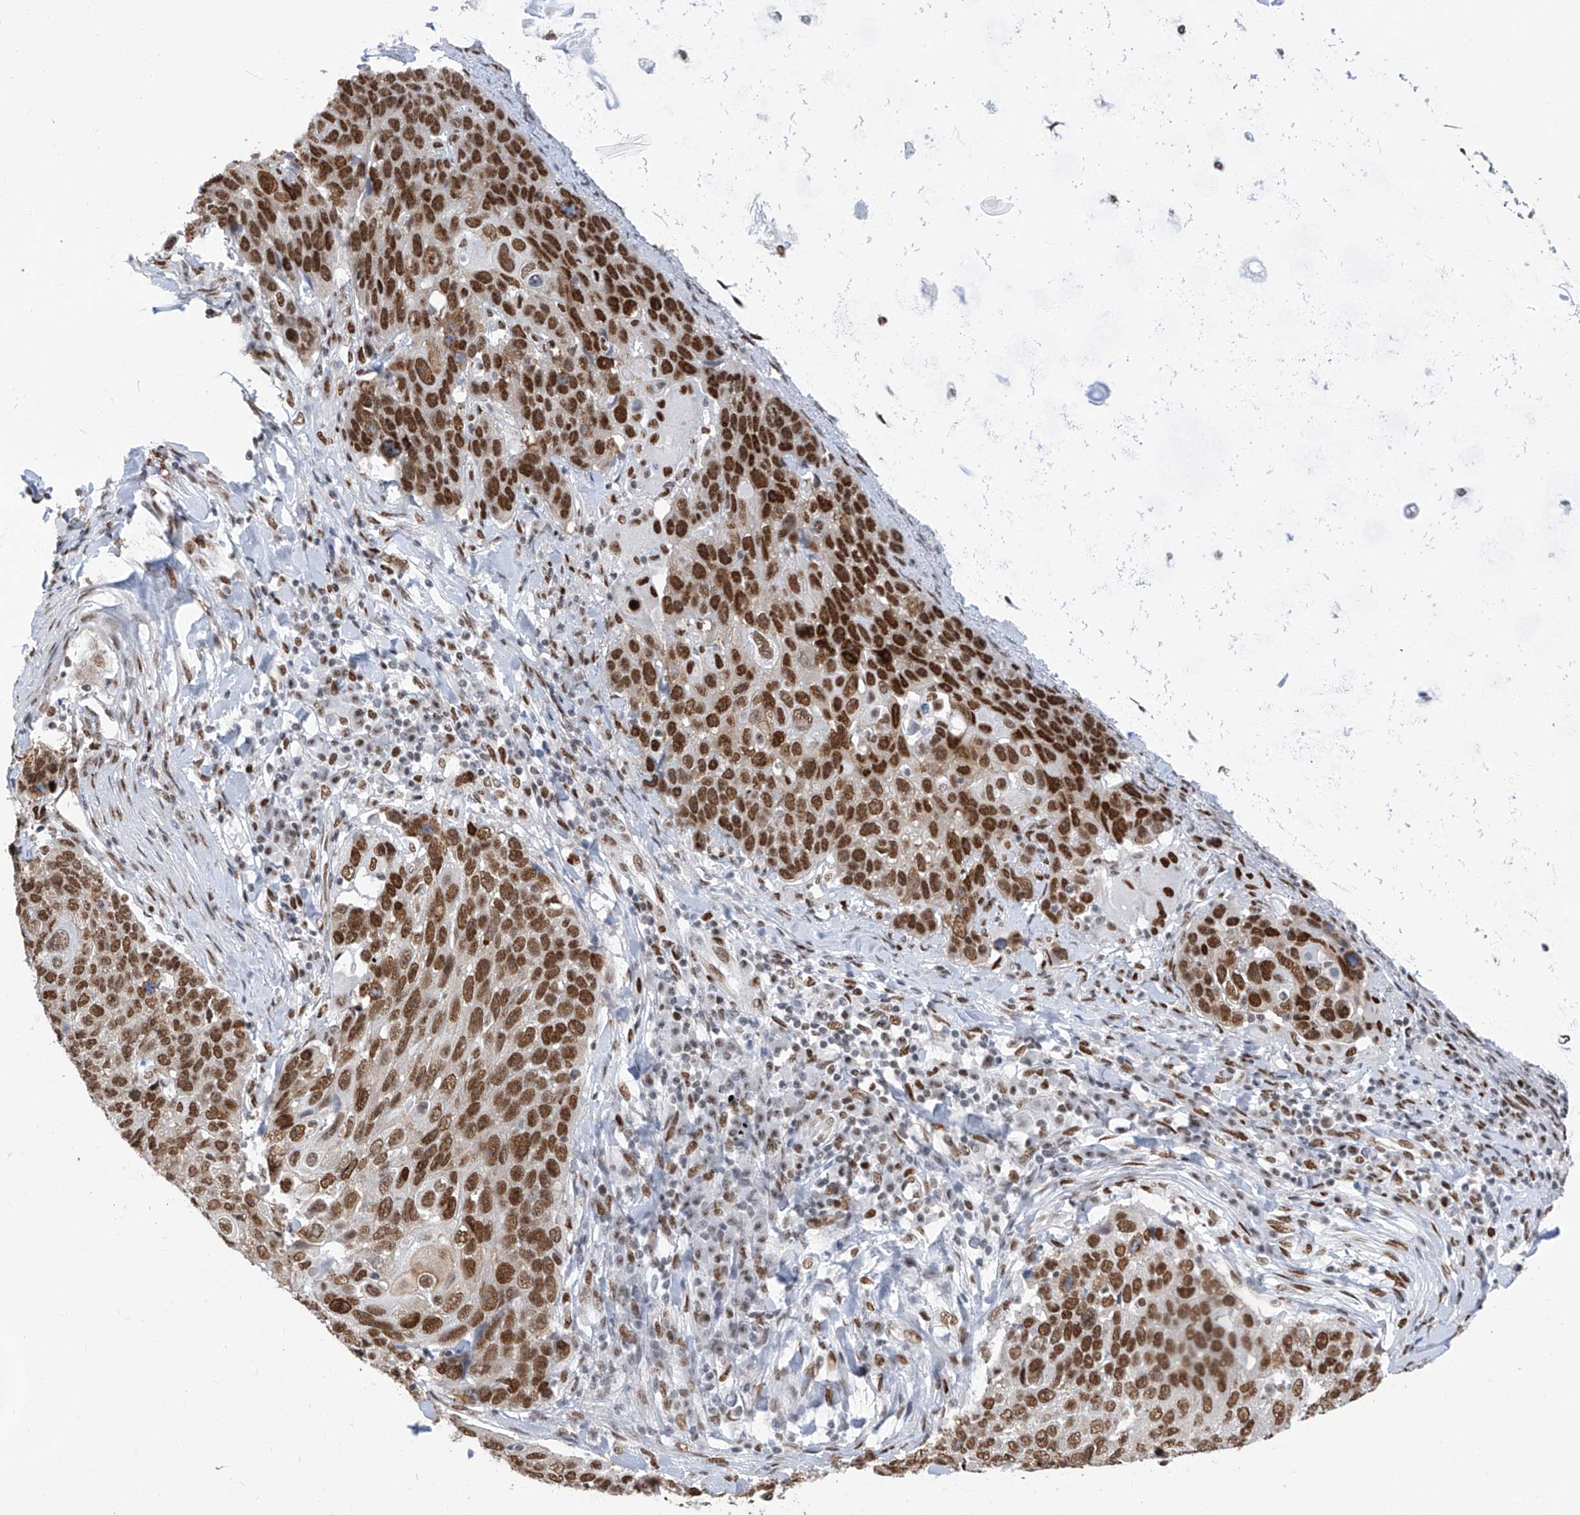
{"staining": {"intensity": "moderate", "quantity": ">75%", "location": "nuclear"}, "tissue": "lung cancer", "cell_type": "Tumor cells", "image_type": "cancer", "snomed": [{"axis": "morphology", "description": "Squamous cell carcinoma, NOS"}, {"axis": "topography", "description": "Lung"}], "caption": "Immunohistochemistry (DAB (3,3'-diaminobenzidine)) staining of lung cancer displays moderate nuclear protein expression in about >75% of tumor cells.", "gene": "KHSRP", "patient": {"sex": "male", "age": 66}}